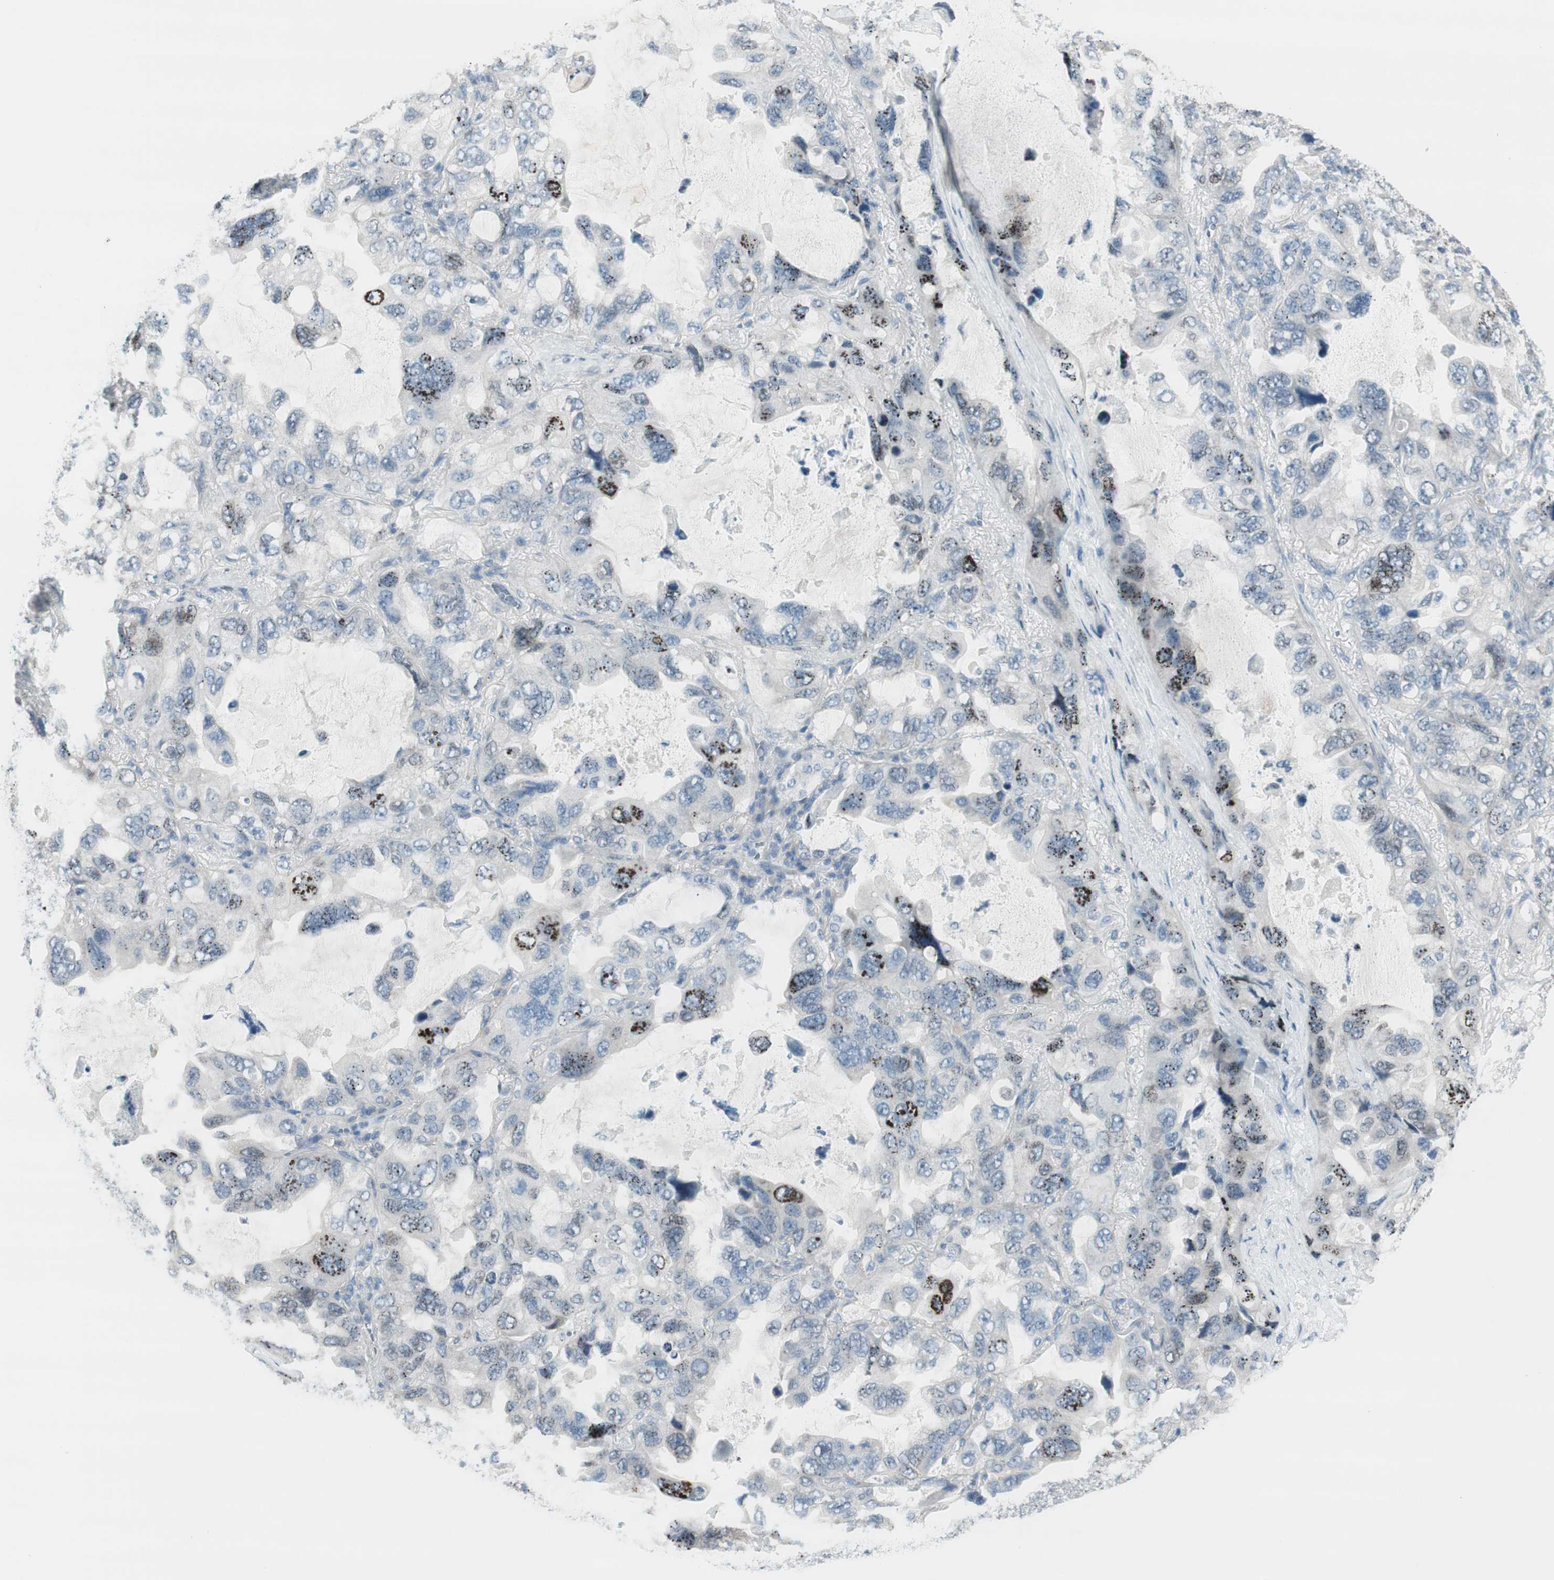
{"staining": {"intensity": "strong", "quantity": "<25%", "location": "cytoplasmic/membranous"}, "tissue": "lung cancer", "cell_type": "Tumor cells", "image_type": "cancer", "snomed": [{"axis": "morphology", "description": "Squamous cell carcinoma, NOS"}, {"axis": "topography", "description": "Lung"}], "caption": "Protein staining reveals strong cytoplasmic/membranous expression in approximately <25% of tumor cells in lung cancer (squamous cell carcinoma).", "gene": "EVA1A", "patient": {"sex": "female", "age": 73}}